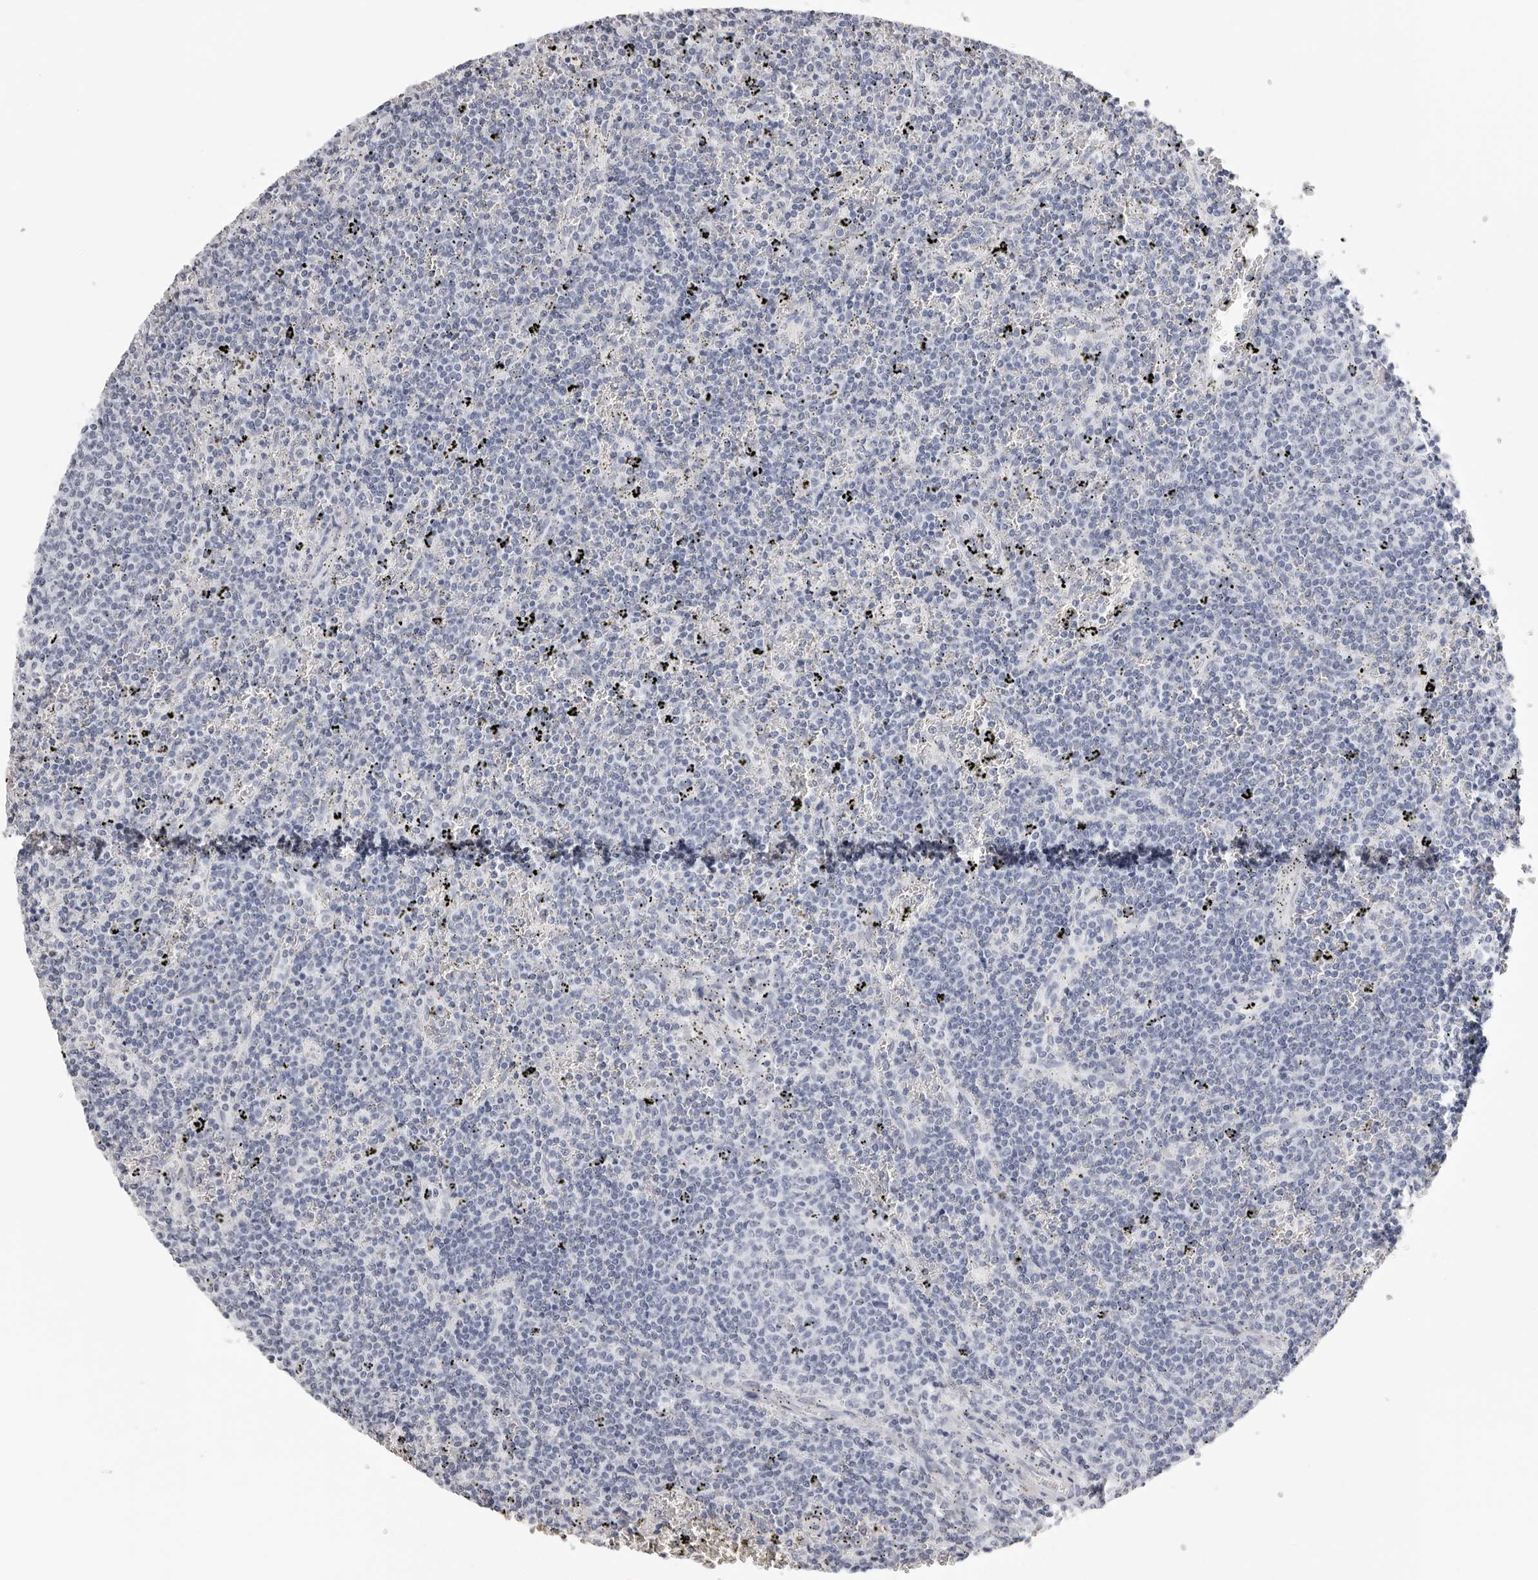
{"staining": {"intensity": "negative", "quantity": "none", "location": "none"}, "tissue": "lymphoma", "cell_type": "Tumor cells", "image_type": "cancer", "snomed": [{"axis": "morphology", "description": "Malignant lymphoma, non-Hodgkin's type, Low grade"}, {"axis": "topography", "description": "Spleen"}], "caption": "Malignant lymphoma, non-Hodgkin's type (low-grade) was stained to show a protein in brown. There is no significant expression in tumor cells. Nuclei are stained in blue.", "gene": "RHO", "patient": {"sex": "female", "age": 50}}